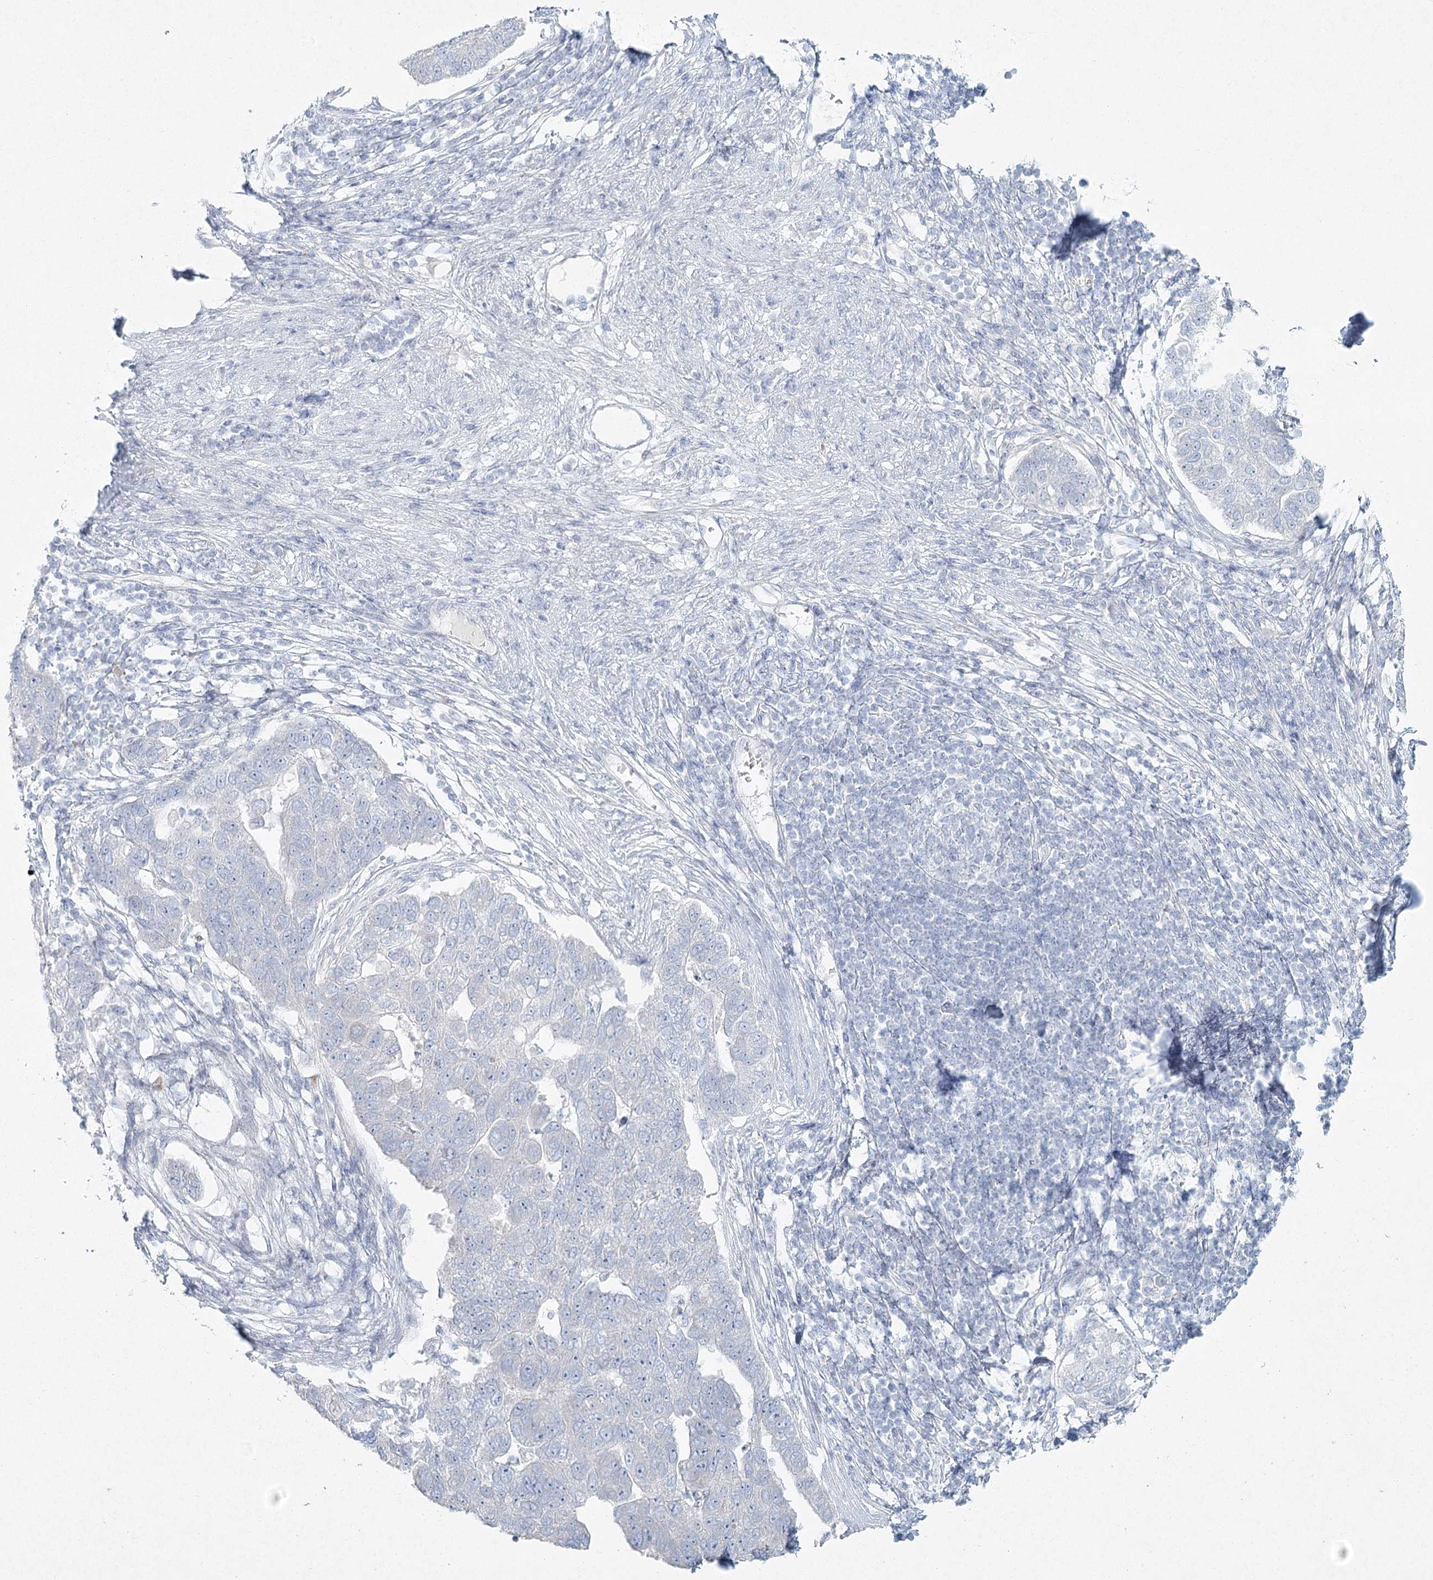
{"staining": {"intensity": "negative", "quantity": "none", "location": "none"}, "tissue": "pancreatic cancer", "cell_type": "Tumor cells", "image_type": "cancer", "snomed": [{"axis": "morphology", "description": "Adenocarcinoma, NOS"}, {"axis": "topography", "description": "Pancreas"}], "caption": "This is an immunohistochemistry micrograph of human pancreatic adenocarcinoma. There is no staining in tumor cells.", "gene": "LRP2BP", "patient": {"sex": "female", "age": 61}}